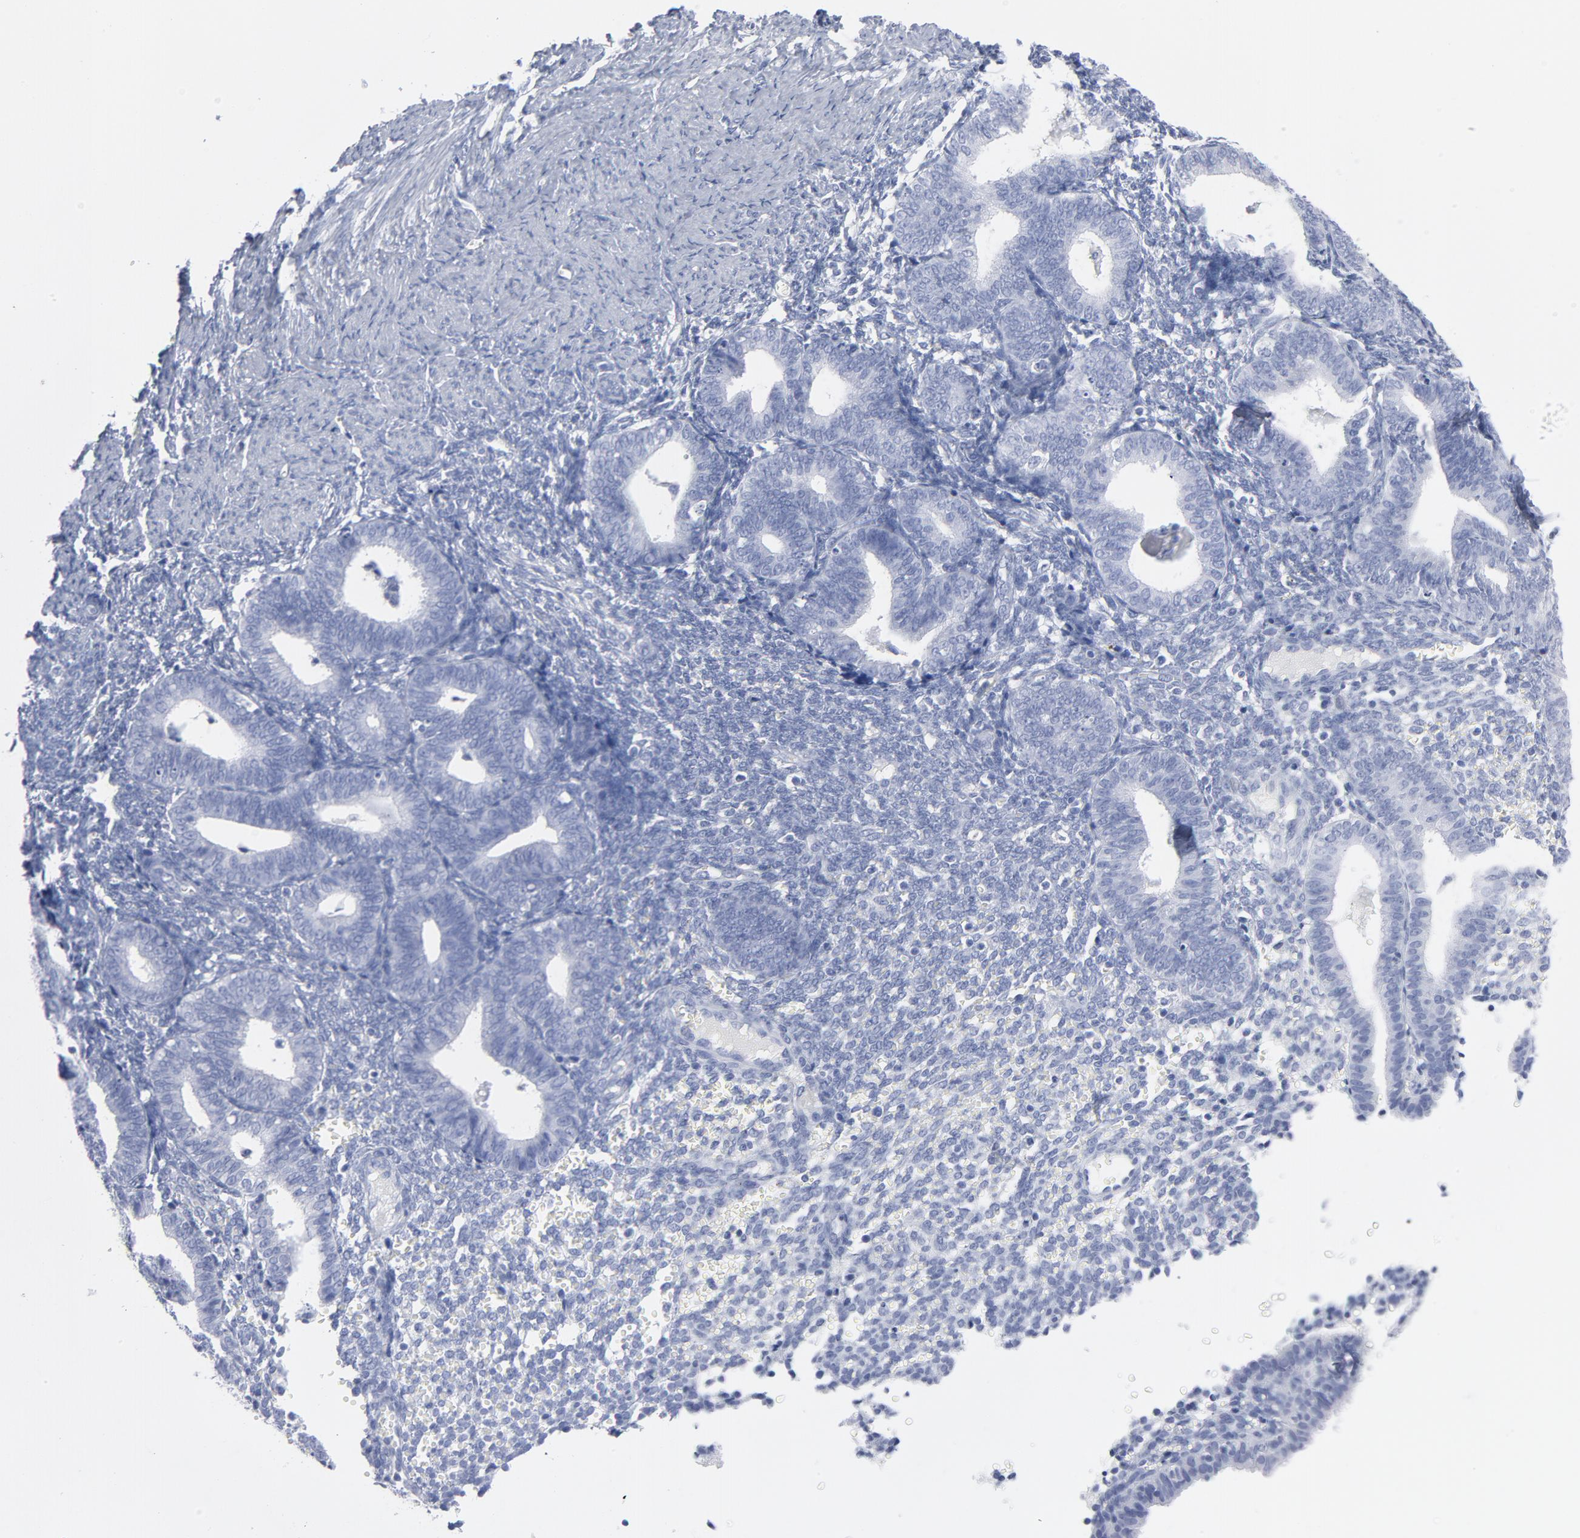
{"staining": {"intensity": "negative", "quantity": "none", "location": "none"}, "tissue": "endometrium", "cell_type": "Cells in endometrial stroma", "image_type": "normal", "snomed": [{"axis": "morphology", "description": "Normal tissue, NOS"}, {"axis": "topography", "description": "Endometrium"}], "caption": "This histopathology image is of benign endometrium stained with immunohistochemistry to label a protein in brown with the nuclei are counter-stained blue. There is no staining in cells in endometrial stroma.", "gene": "P2RY8", "patient": {"sex": "female", "age": 61}}